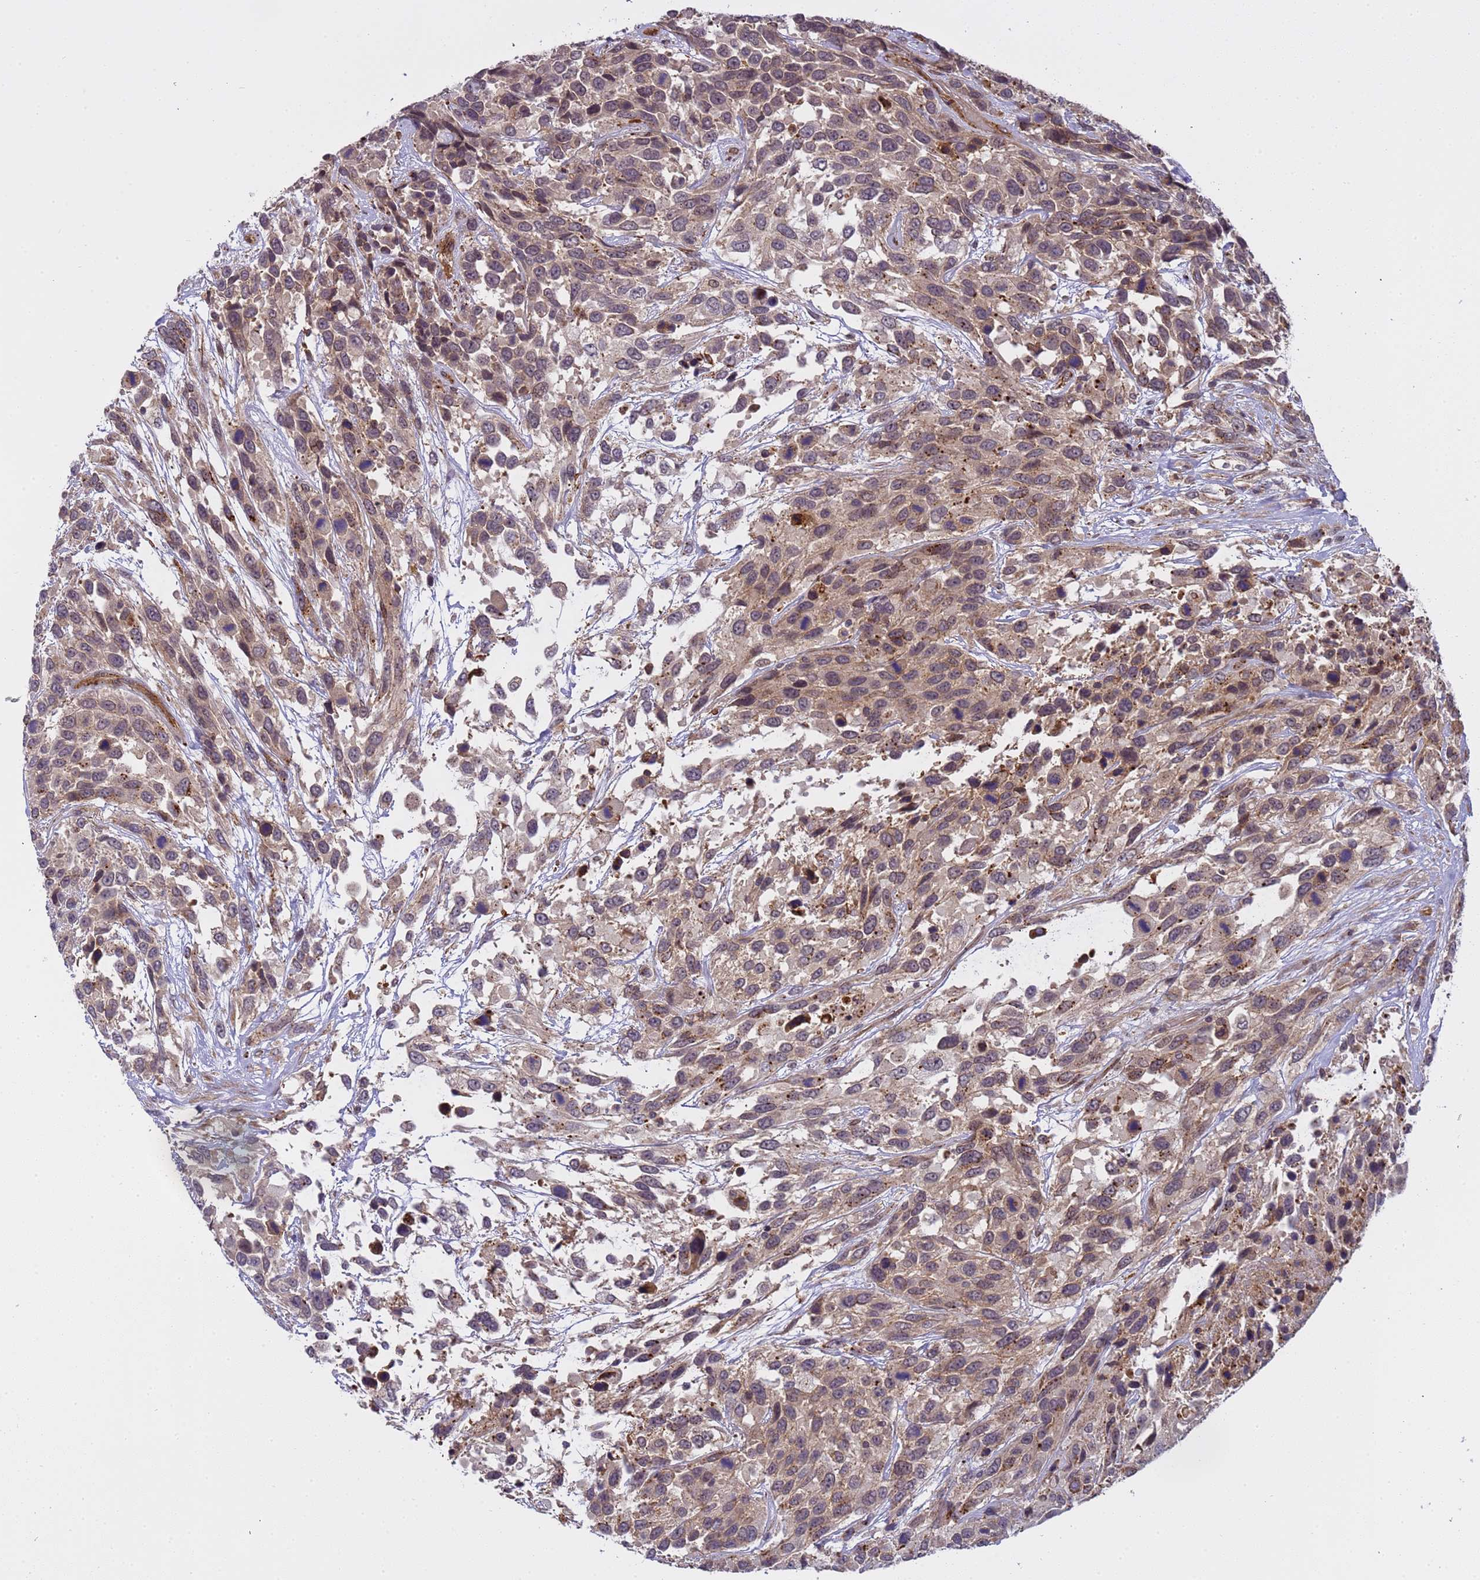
{"staining": {"intensity": "weak", "quantity": "25%-75%", "location": "cytoplasmic/membranous,nuclear"}, "tissue": "urothelial cancer", "cell_type": "Tumor cells", "image_type": "cancer", "snomed": [{"axis": "morphology", "description": "Urothelial carcinoma, High grade"}, {"axis": "topography", "description": "Urinary bladder"}], "caption": "Immunohistochemical staining of human urothelial cancer shows weak cytoplasmic/membranous and nuclear protein staining in about 25%-75% of tumor cells. (IHC, brightfield microscopy, high magnification).", "gene": "EMC2", "patient": {"sex": "female", "age": 70}}